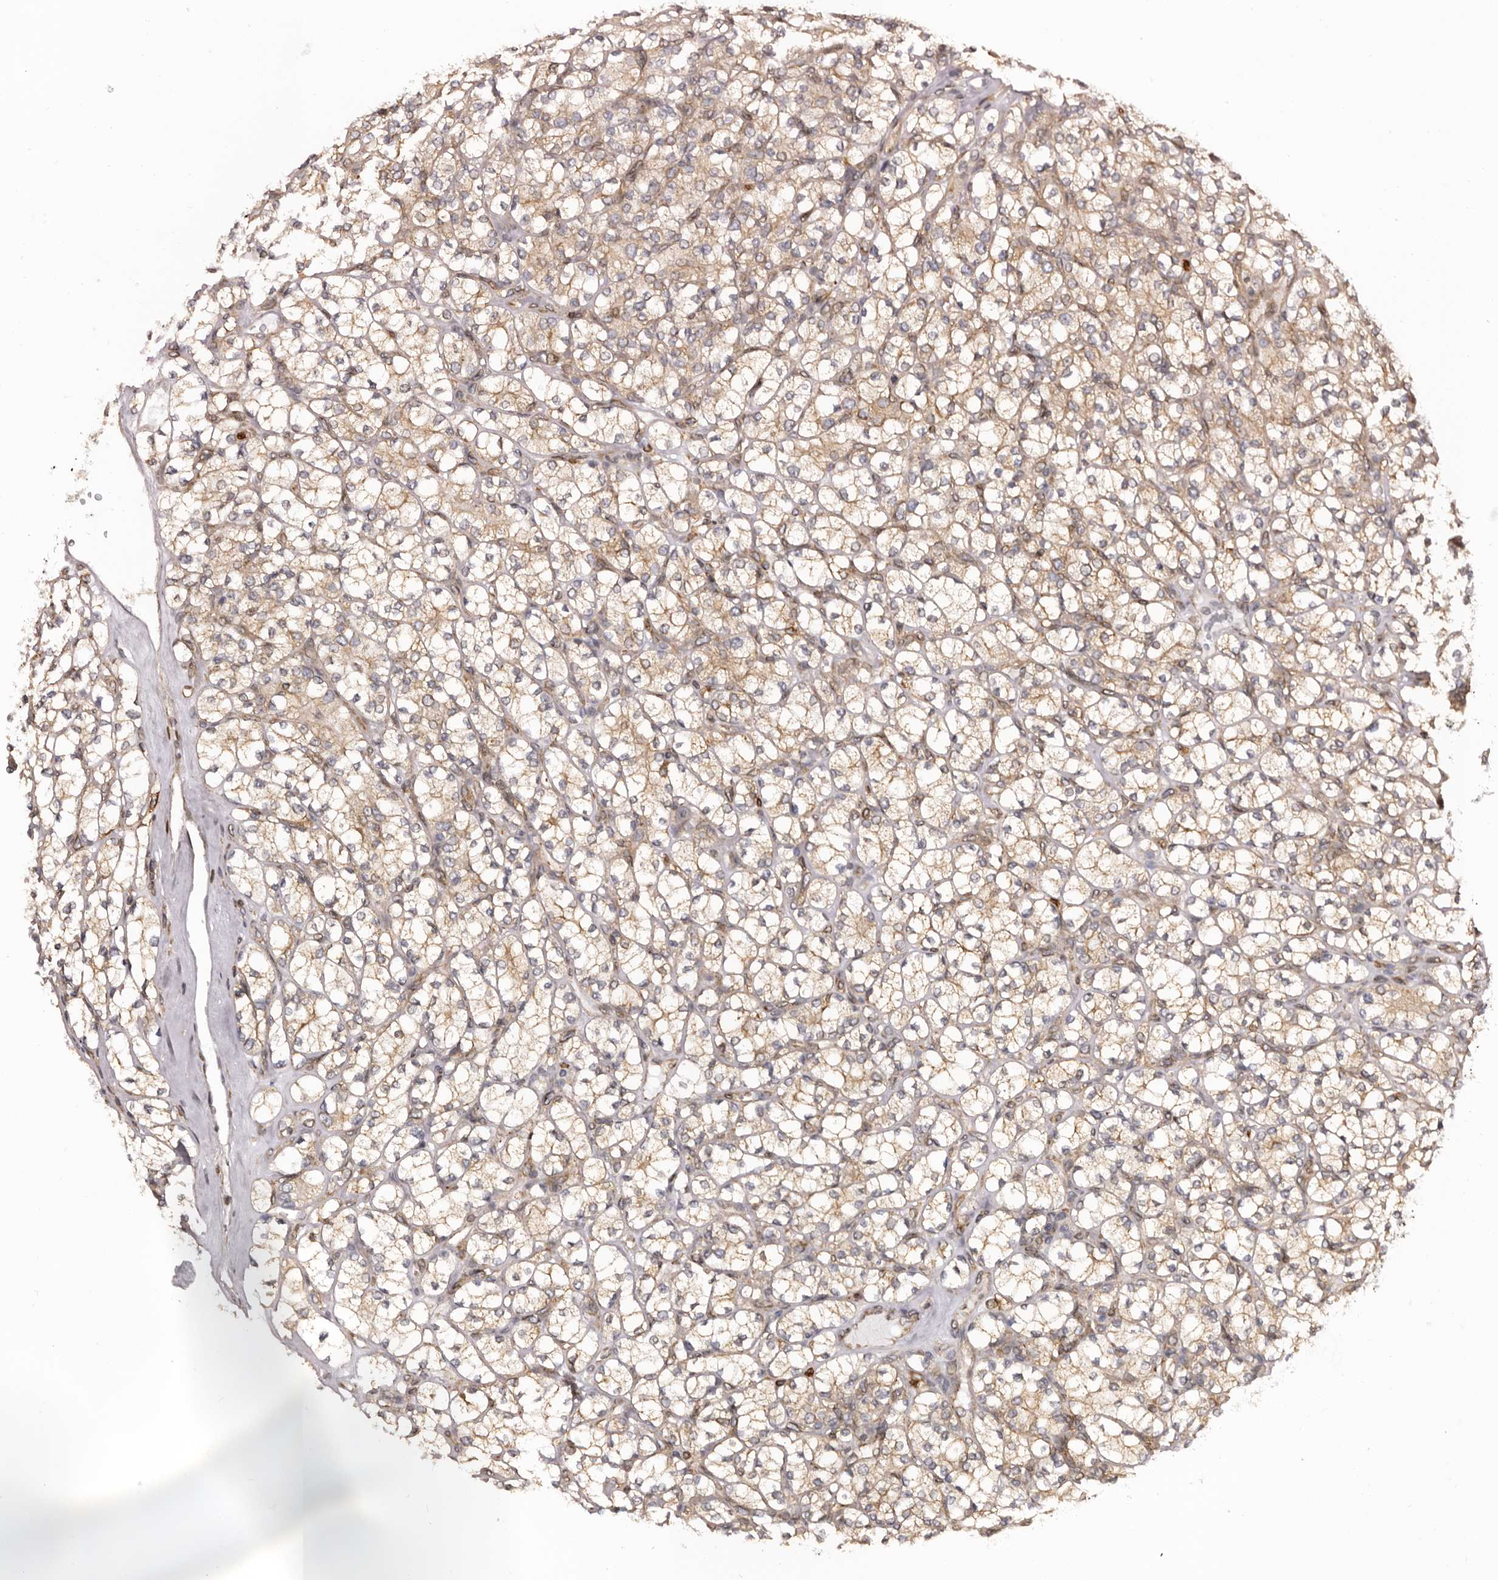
{"staining": {"intensity": "moderate", "quantity": ">75%", "location": "cytoplasmic/membranous"}, "tissue": "renal cancer", "cell_type": "Tumor cells", "image_type": "cancer", "snomed": [{"axis": "morphology", "description": "Adenocarcinoma, NOS"}, {"axis": "topography", "description": "Kidney"}], "caption": "An image of human renal cancer (adenocarcinoma) stained for a protein demonstrates moderate cytoplasmic/membranous brown staining in tumor cells.", "gene": "C4orf3", "patient": {"sex": "male", "age": 77}}